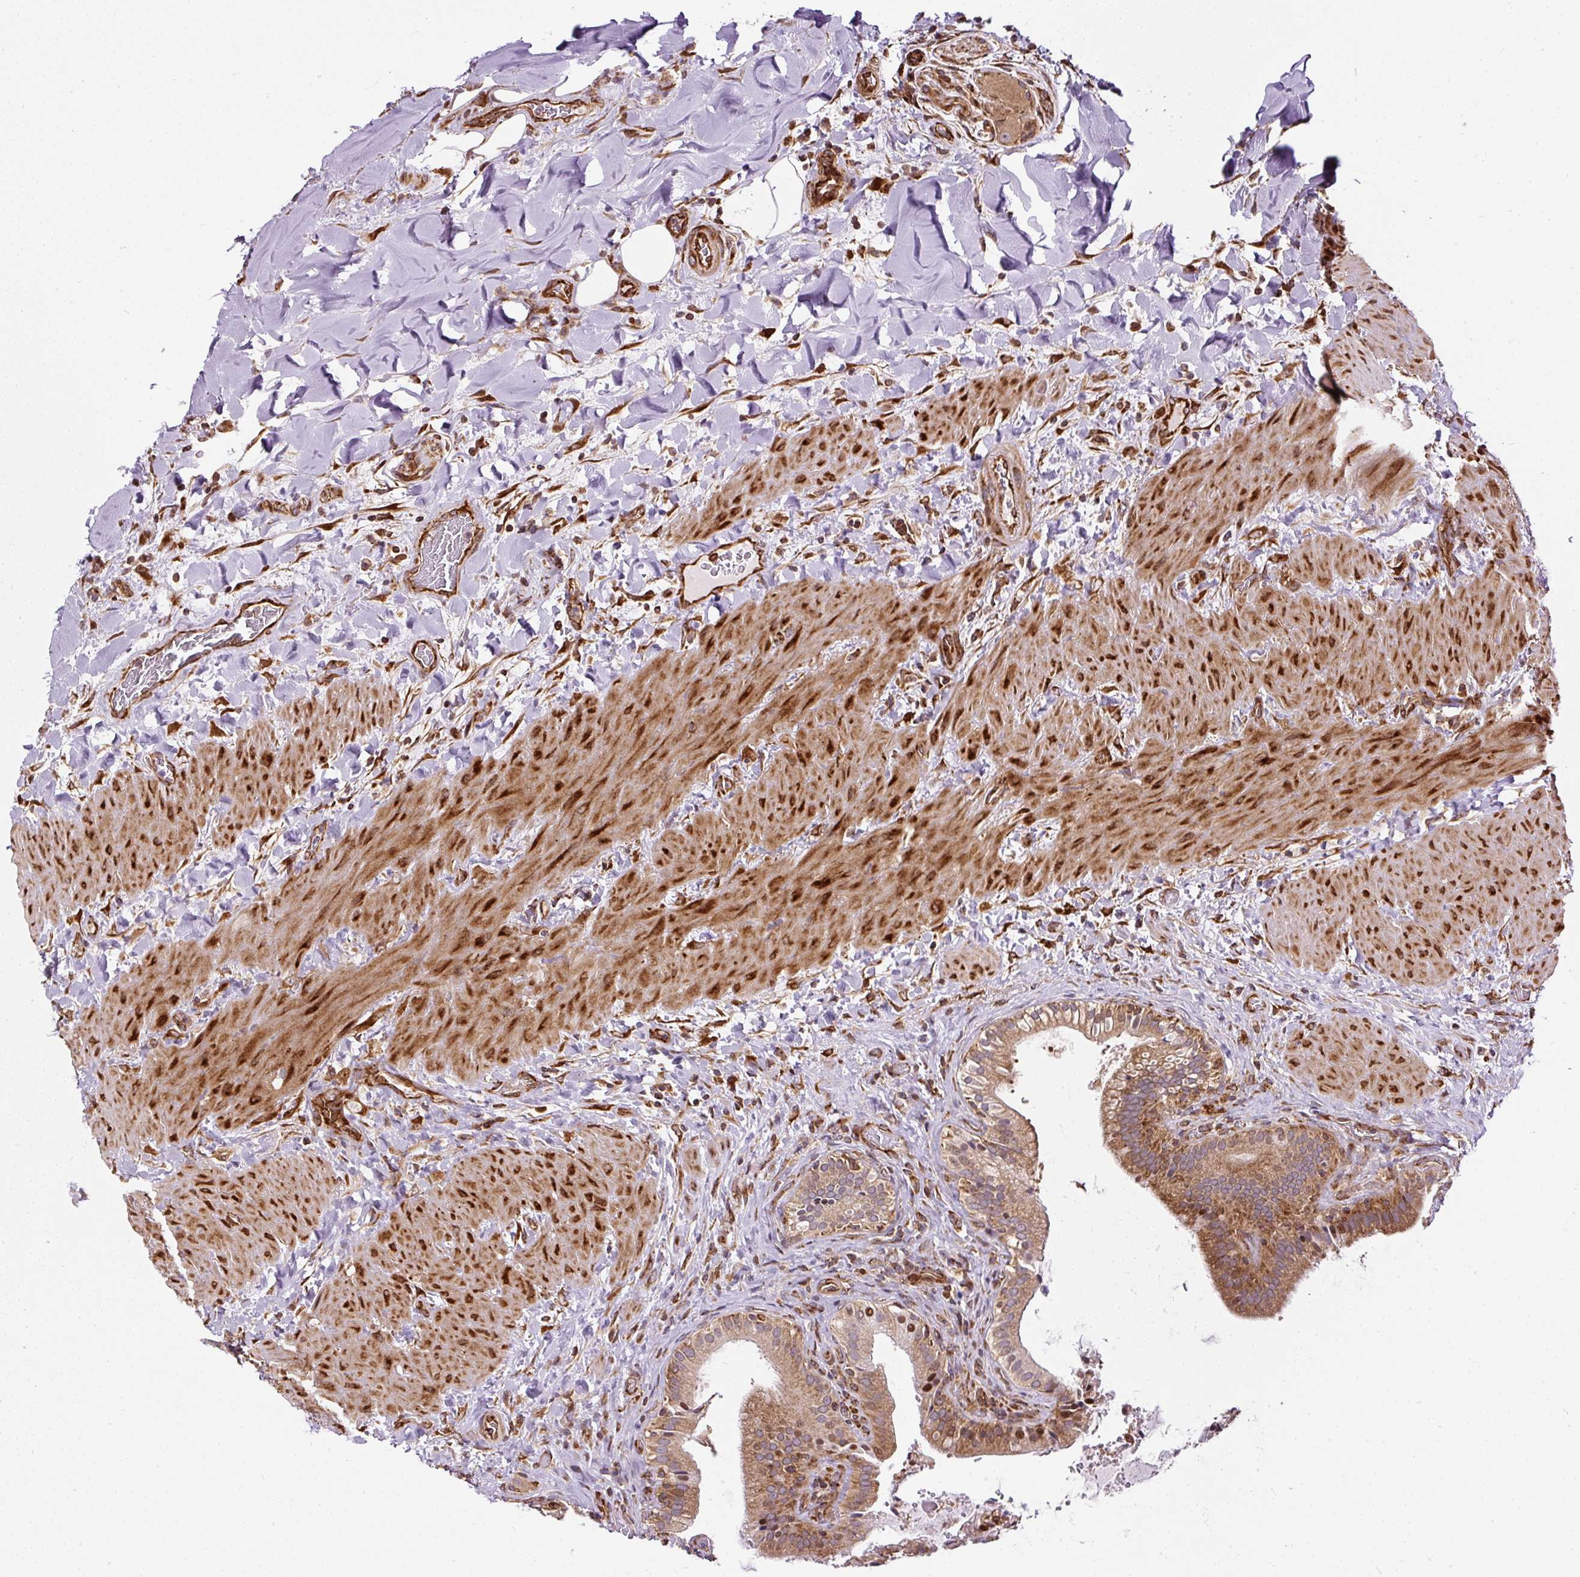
{"staining": {"intensity": "strong", "quantity": ">75%", "location": "cytoplasmic/membranous"}, "tissue": "gallbladder", "cell_type": "Glandular cells", "image_type": "normal", "snomed": [{"axis": "morphology", "description": "Normal tissue, NOS"}, {"axis": "topography", "description": "Gallbladder"}], "caption": "IHC staining of normal gallbladder, which exhibits high levels of strong cytoplasmic/membranous staining in approximately >75% of glandular cells indicating strong cytoplasmic/membranous protein staining. The staining was performed using DAB (3,3'-diaminobenzidine) (brown) for protein detection and nuclei were counterstained in hematoxylin (blue).", "gene": "KDM4E", "patient": {"sex": "male", "age": 24}}